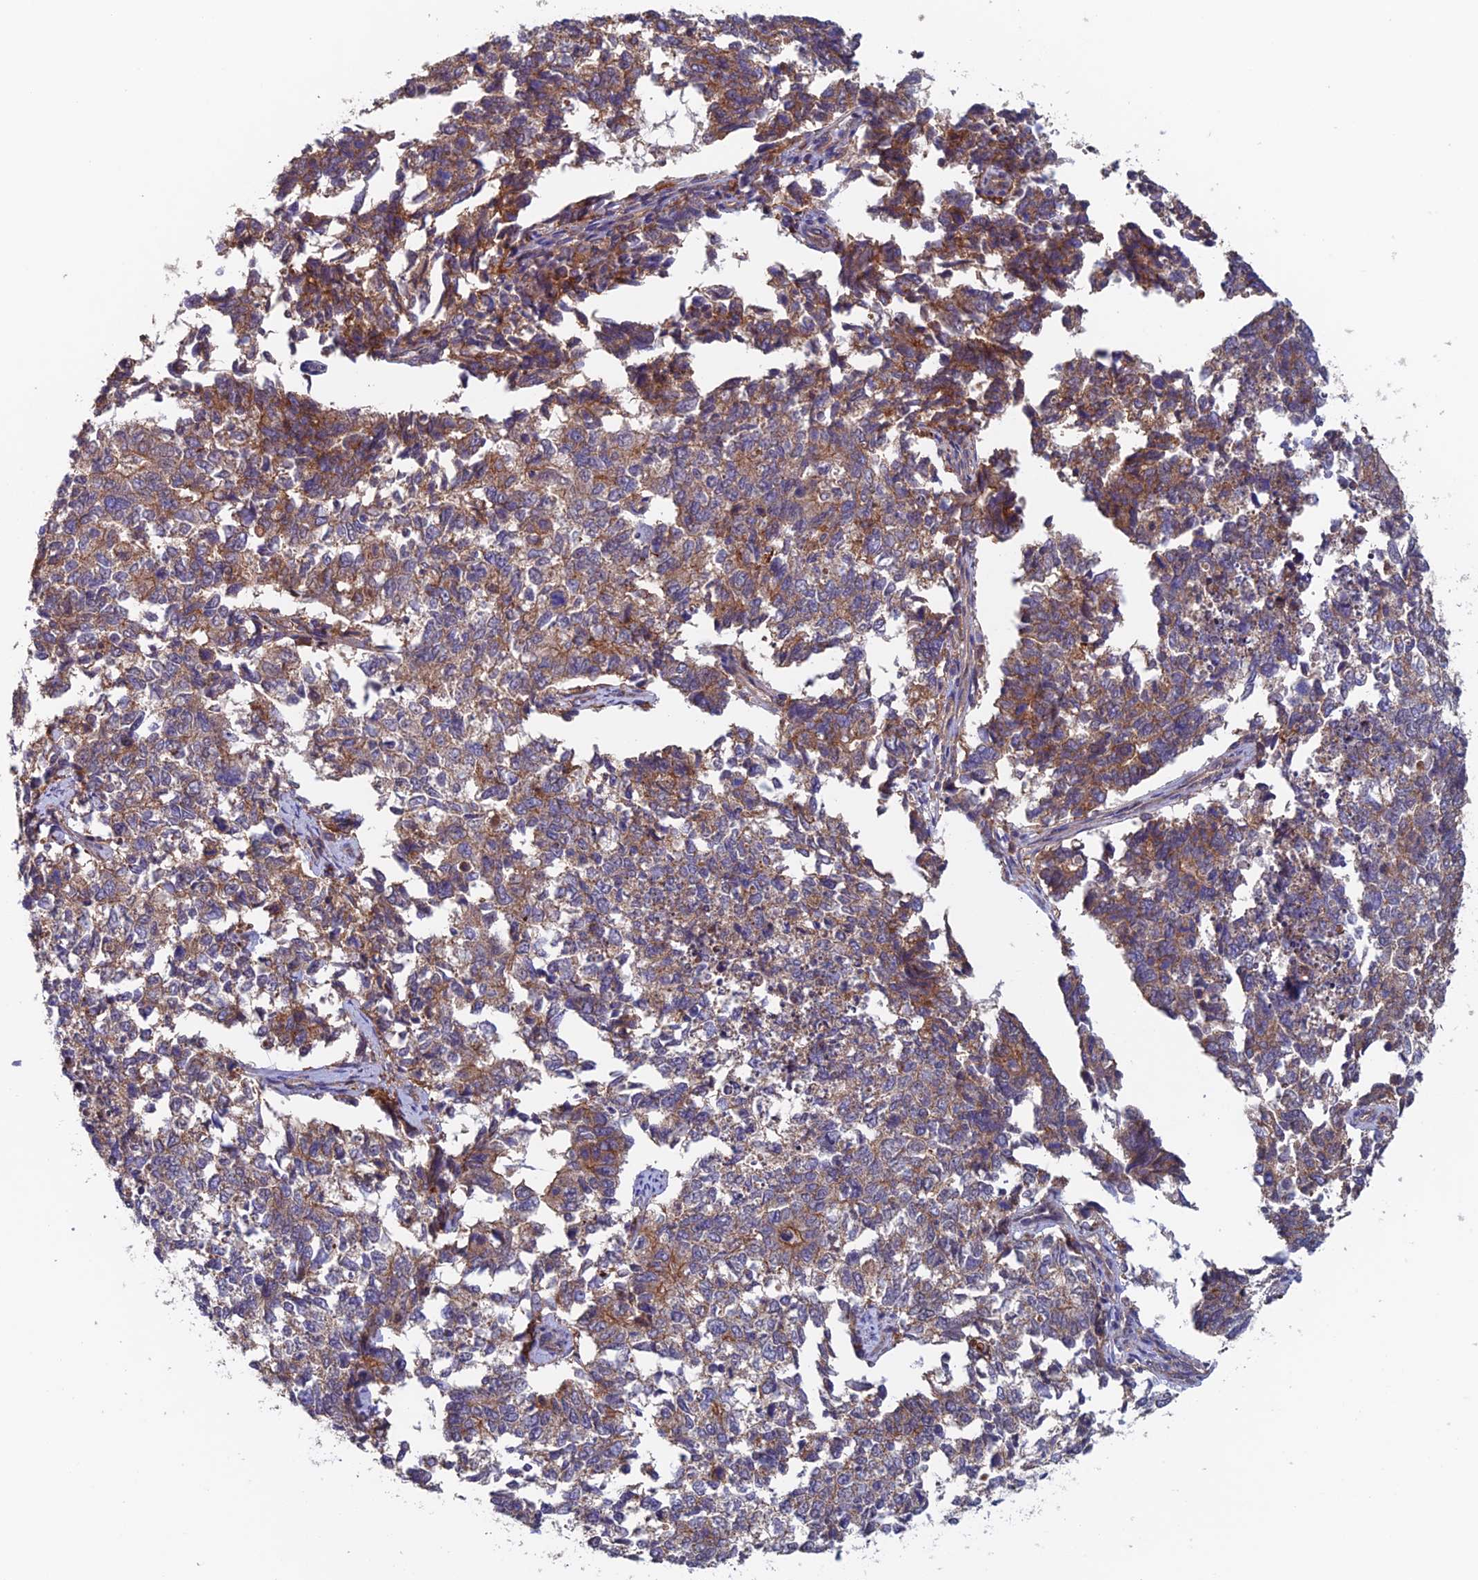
{"staining": {"intensity": "weak", "quantity": "25%-75%", "location": "cytoplasmic/membranous"}, "tissue": "cervical cancer", "cell_type": "Tumor cells", "image_type": "cancer", "snomed": [{"axis": "morphology", "description": "Squamous cell carcinoma, NOS"}, {"axis": "topography", "description": "Cervix"}], "caption": "There is low levels of weak cytoplasmic/membranous staining in tumor cells of squamous cell carcinoma (cervical), as demonstrated by immunohistochemical staining (brown color).", "gene": "NUDT16L1", "patient": {"sex": "female", "age": 63}}